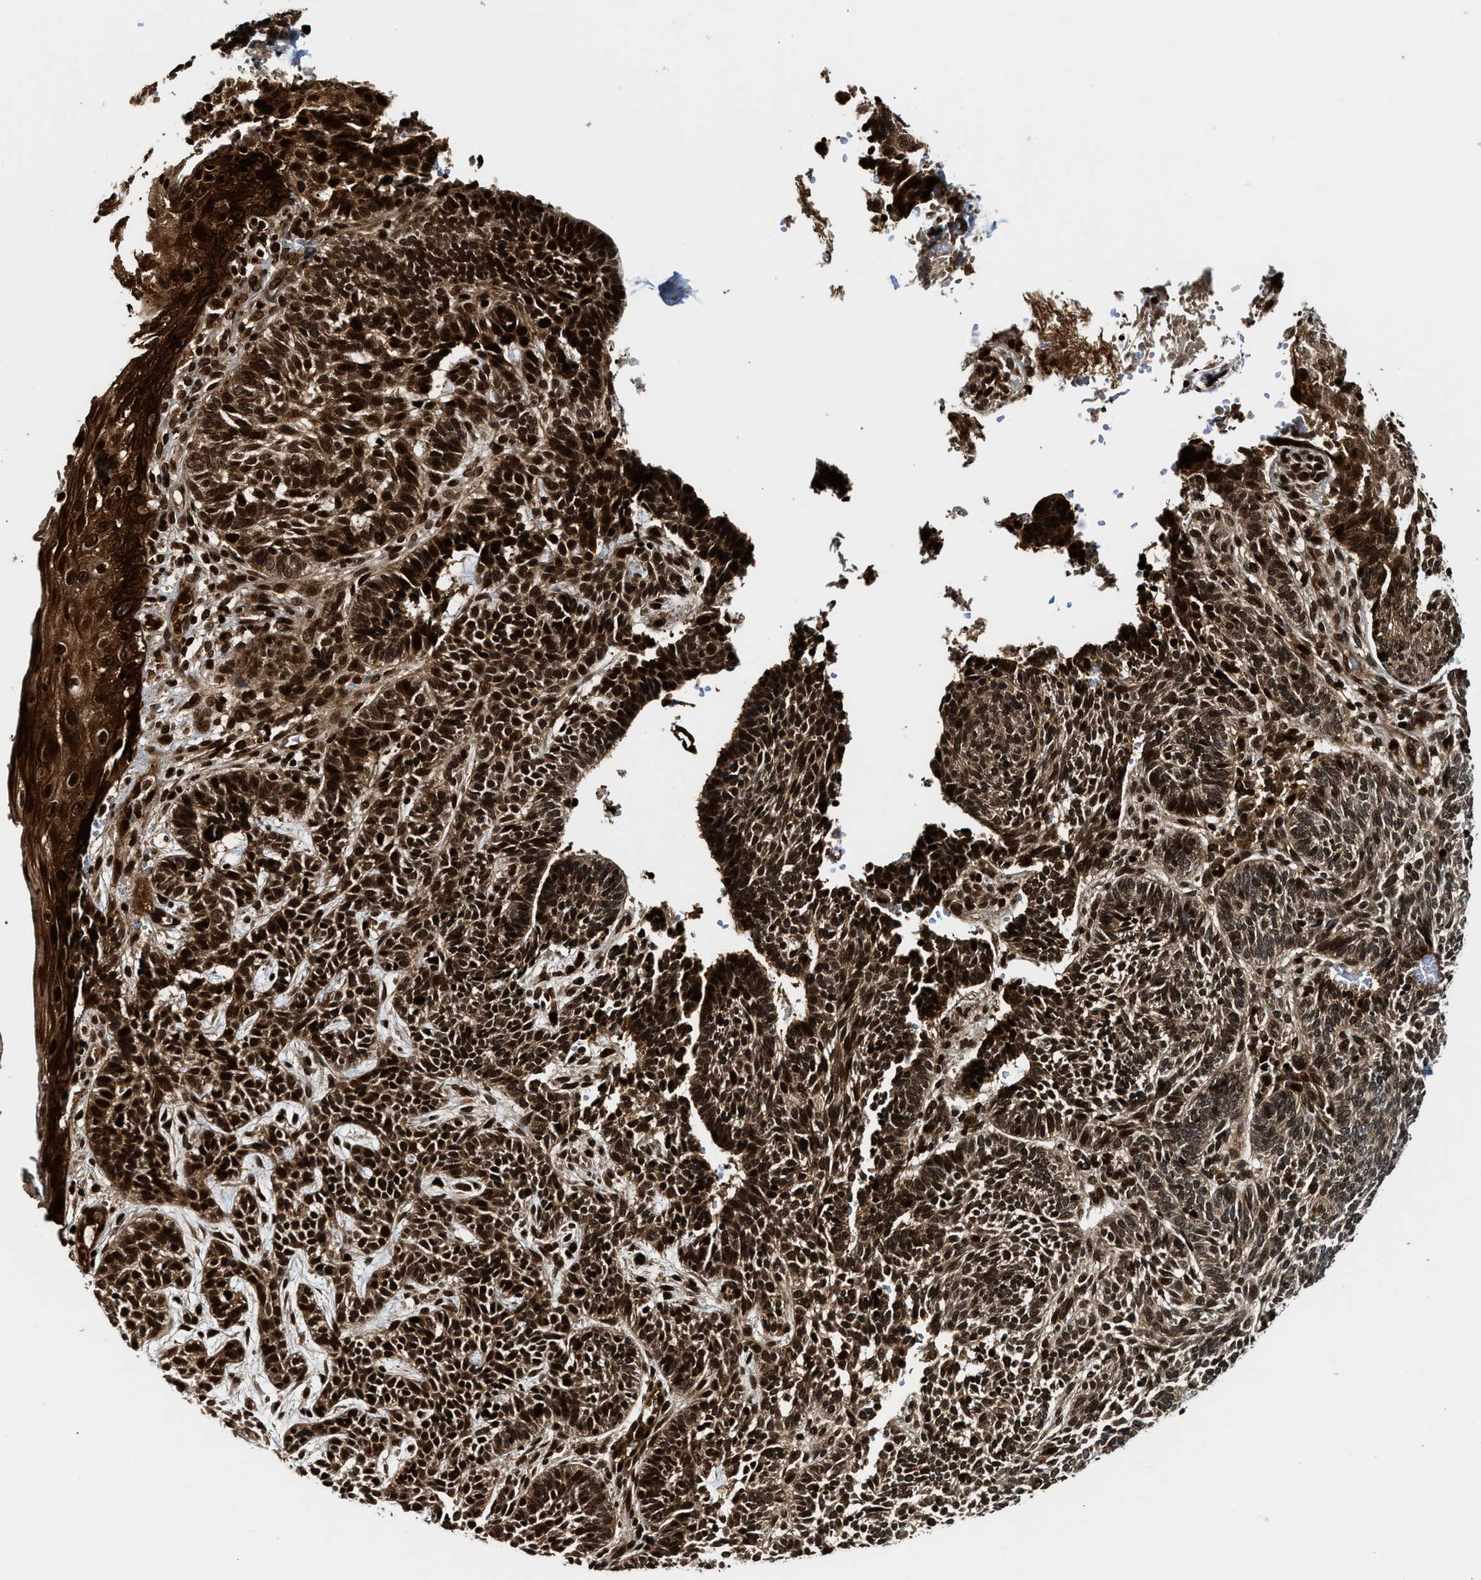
{"staining": {"intensity": "strong", "quantity": ">75%", "location": "cytoplasmic/membranous,nuclear"}, "tissue": "skin cancer", "cell_type": "Tumor cells", "image_type": "cancer", "snomed": [{"axis": "morphology", "description": "Normal tissue, NOS"}, {"axis": "morphology", "description": "Basal cell carcinoma"}, {"axis": "topography", "description": "Skin"}], "caption": "IHC (DAB (3,3'-diaminobenzidine)) staining of basal cell carcinoma (skin) reveals strong cytoplasmic/membranous and nuclear protein staining in approximately >75% of tumor cells.", "gene": "MDM2", "patient": {"sex": "male", "age": 87}}